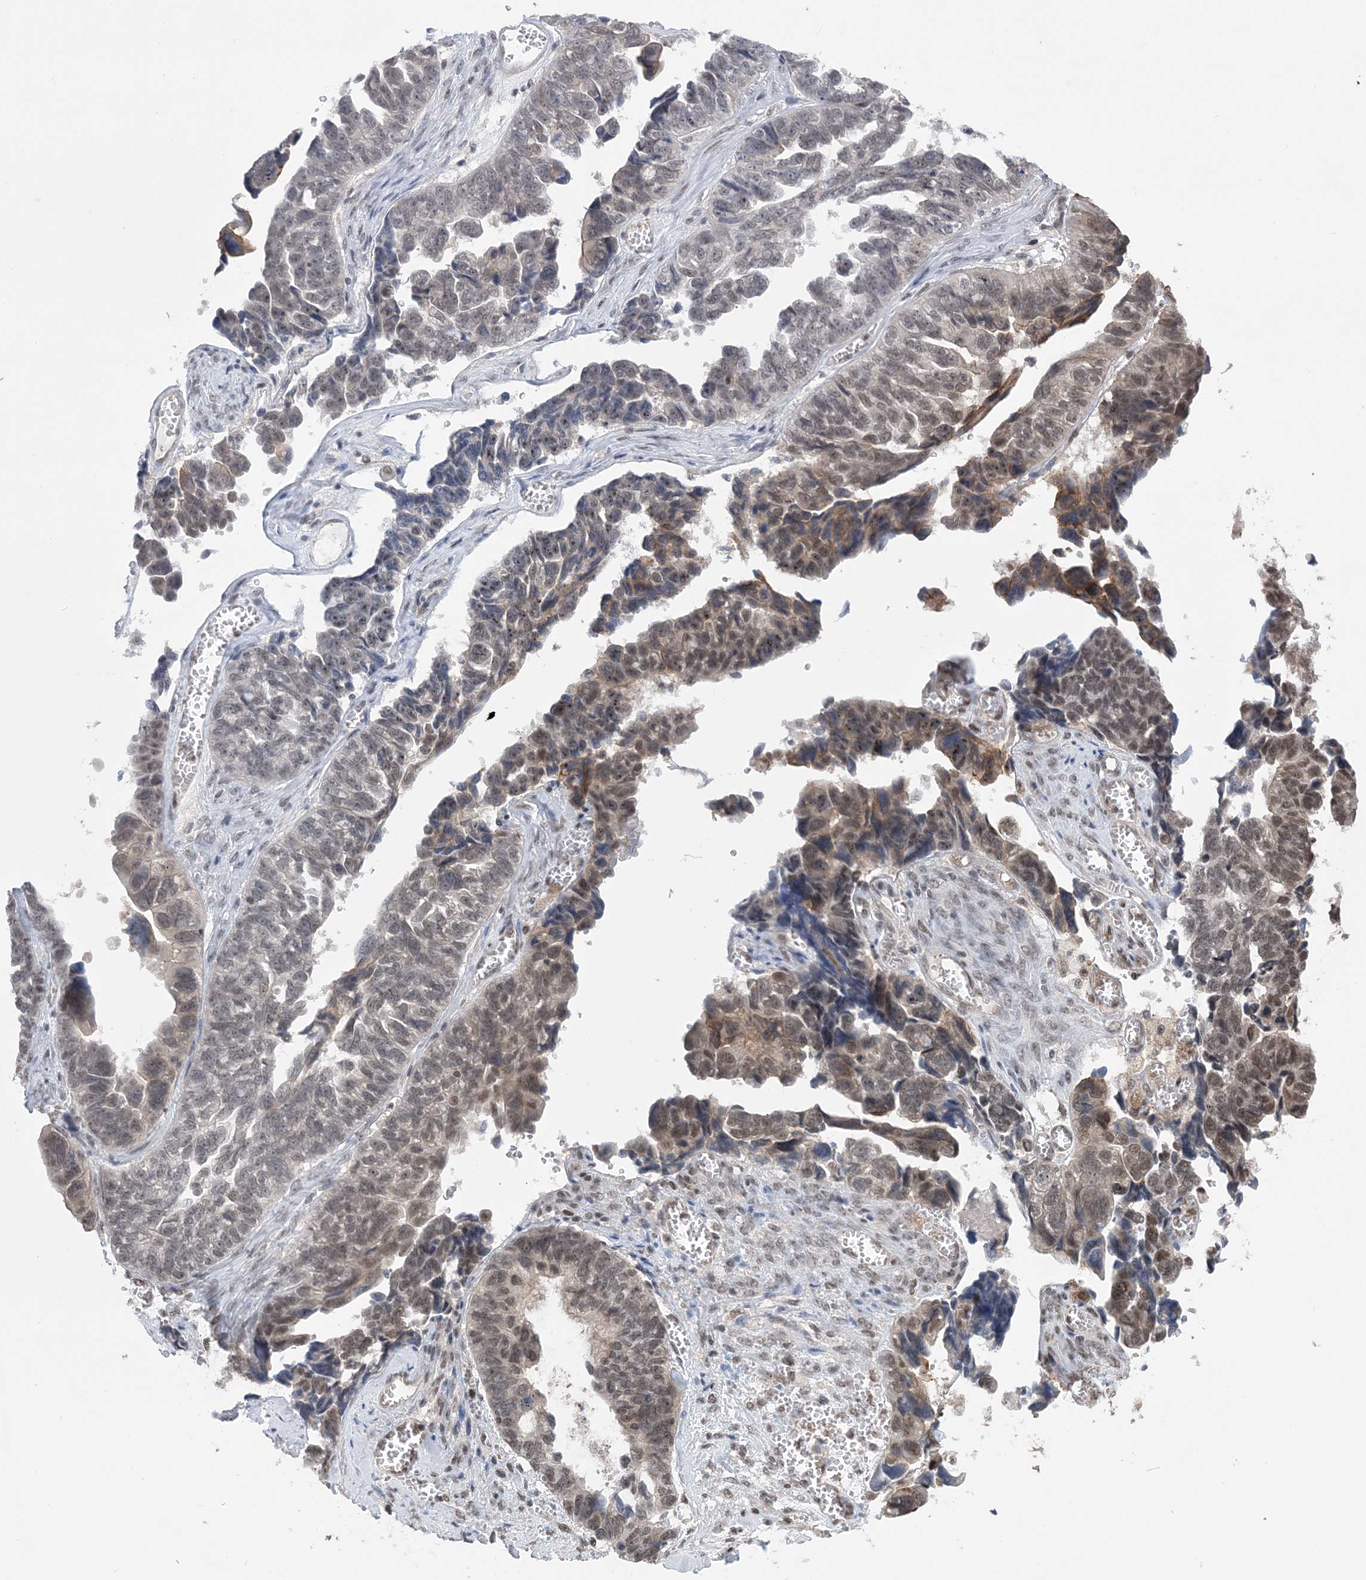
{"staining": {"intensity": "moderate", "quantity": "25%-75%", "location": "nuclear"}, "tissue": "ovarian cancer", "cell_type": "Tumor cells", "image_type": "cancer", "snomed": [{"axis": "morphology", "description": "Cystadenocarcinoma, serous, NOS"}, {"axis": "topography", "description": "Ovary"}], "caption": "The image demonstrates a brown stain indicating the presence of a protein in the nuclear of tumor cells in ovarian cancer.", "gene": "CCDC152", "patient": {"sex": "female", "age": 79}}